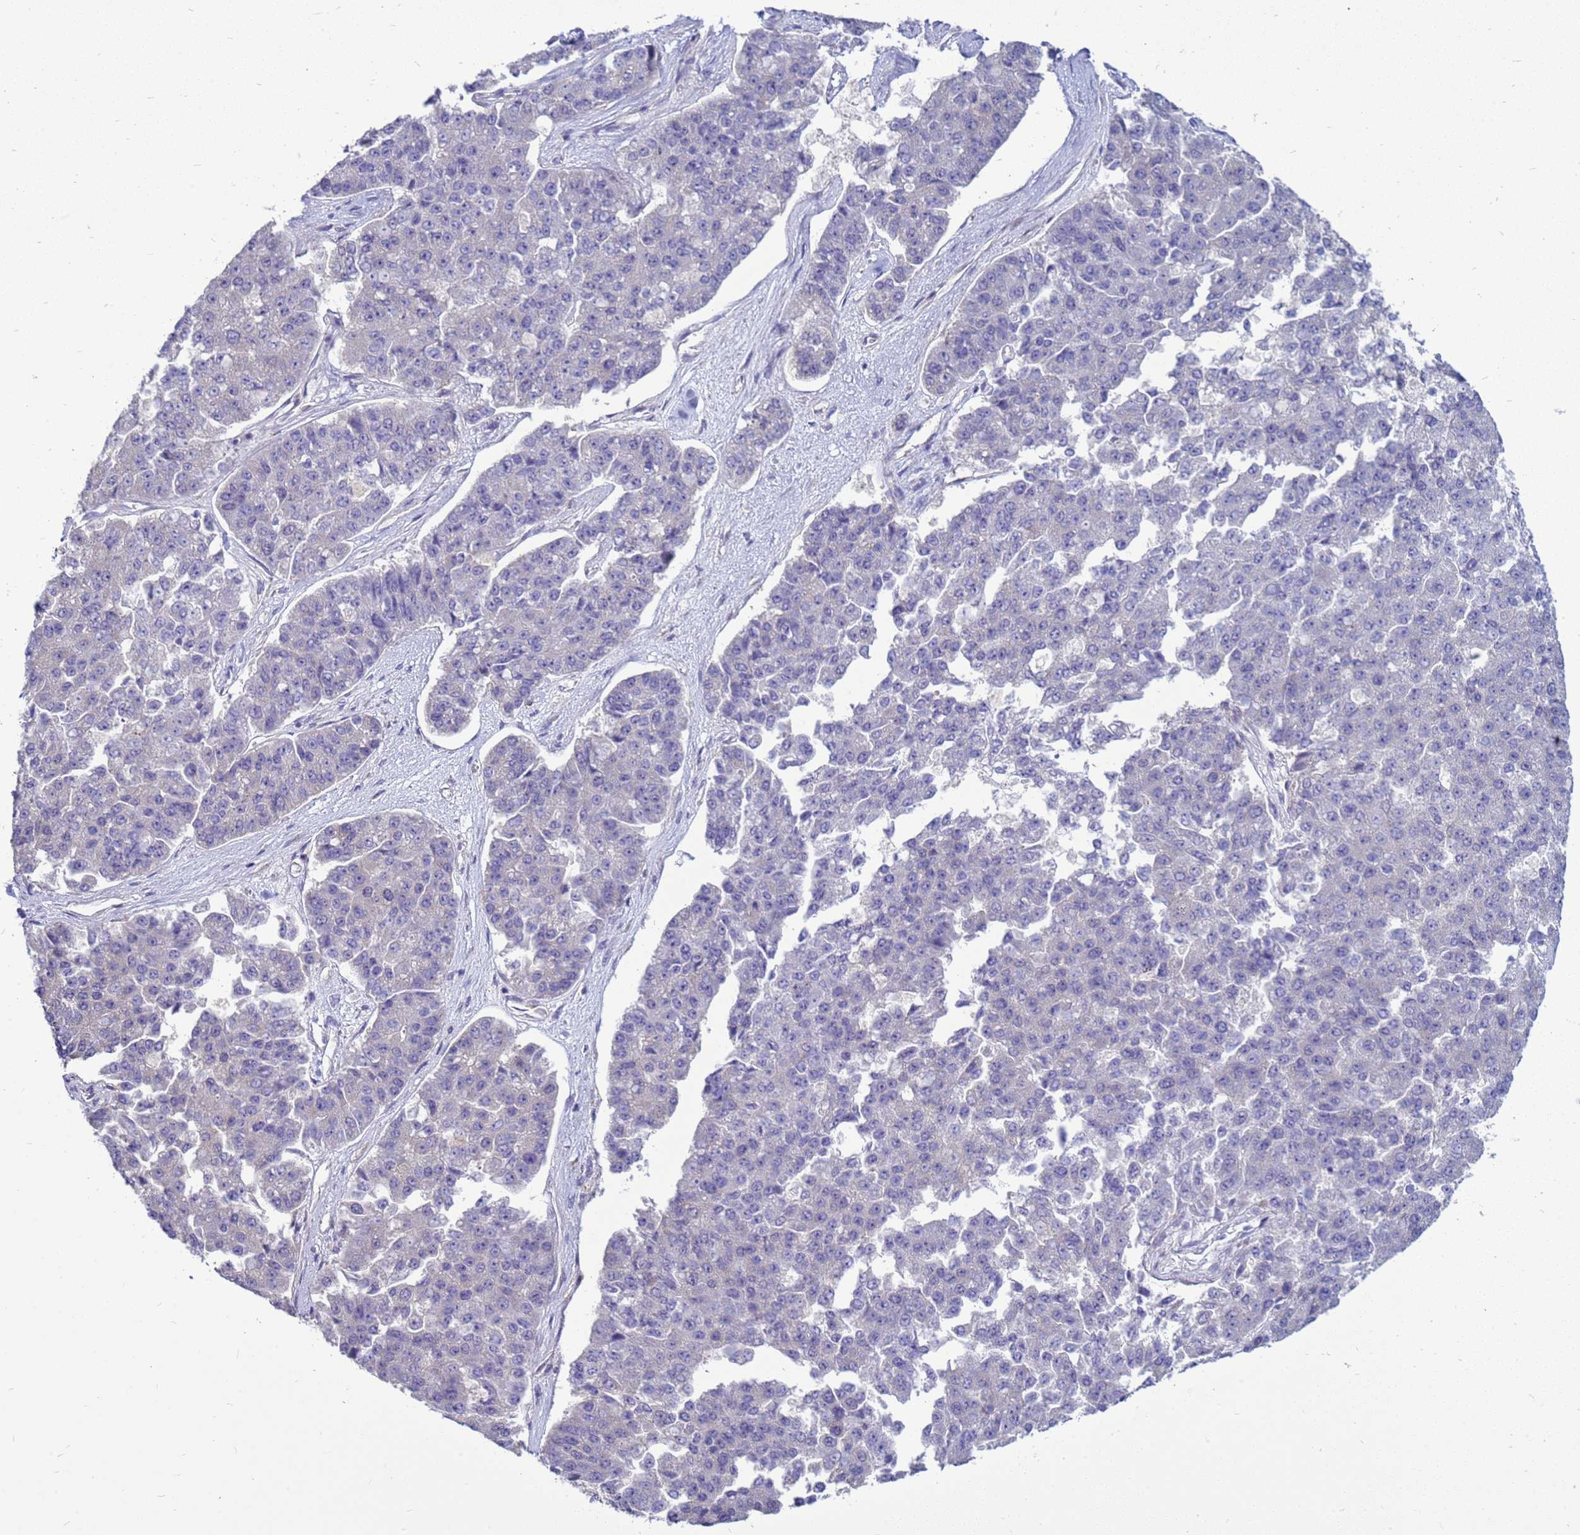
{"staining": {"intensity": "negative", "quantity": "none", "location": "none"}, "tissue": "pancreatic cancer", "cell_type": "Tumor cells", "image_type": "cancer", "snomed": [{"axis": "morphology", "description": "Adenocarcinoma, NOS"}, {"axis": "topography", "description": "Pancreas"}], "caption": "Immunohistochemistry of human adenocarcinoma (pancreatic) displays no positivity in tumor cells.", "gene": "MON1B", "patient": {"sex": "male", "age": 50}}